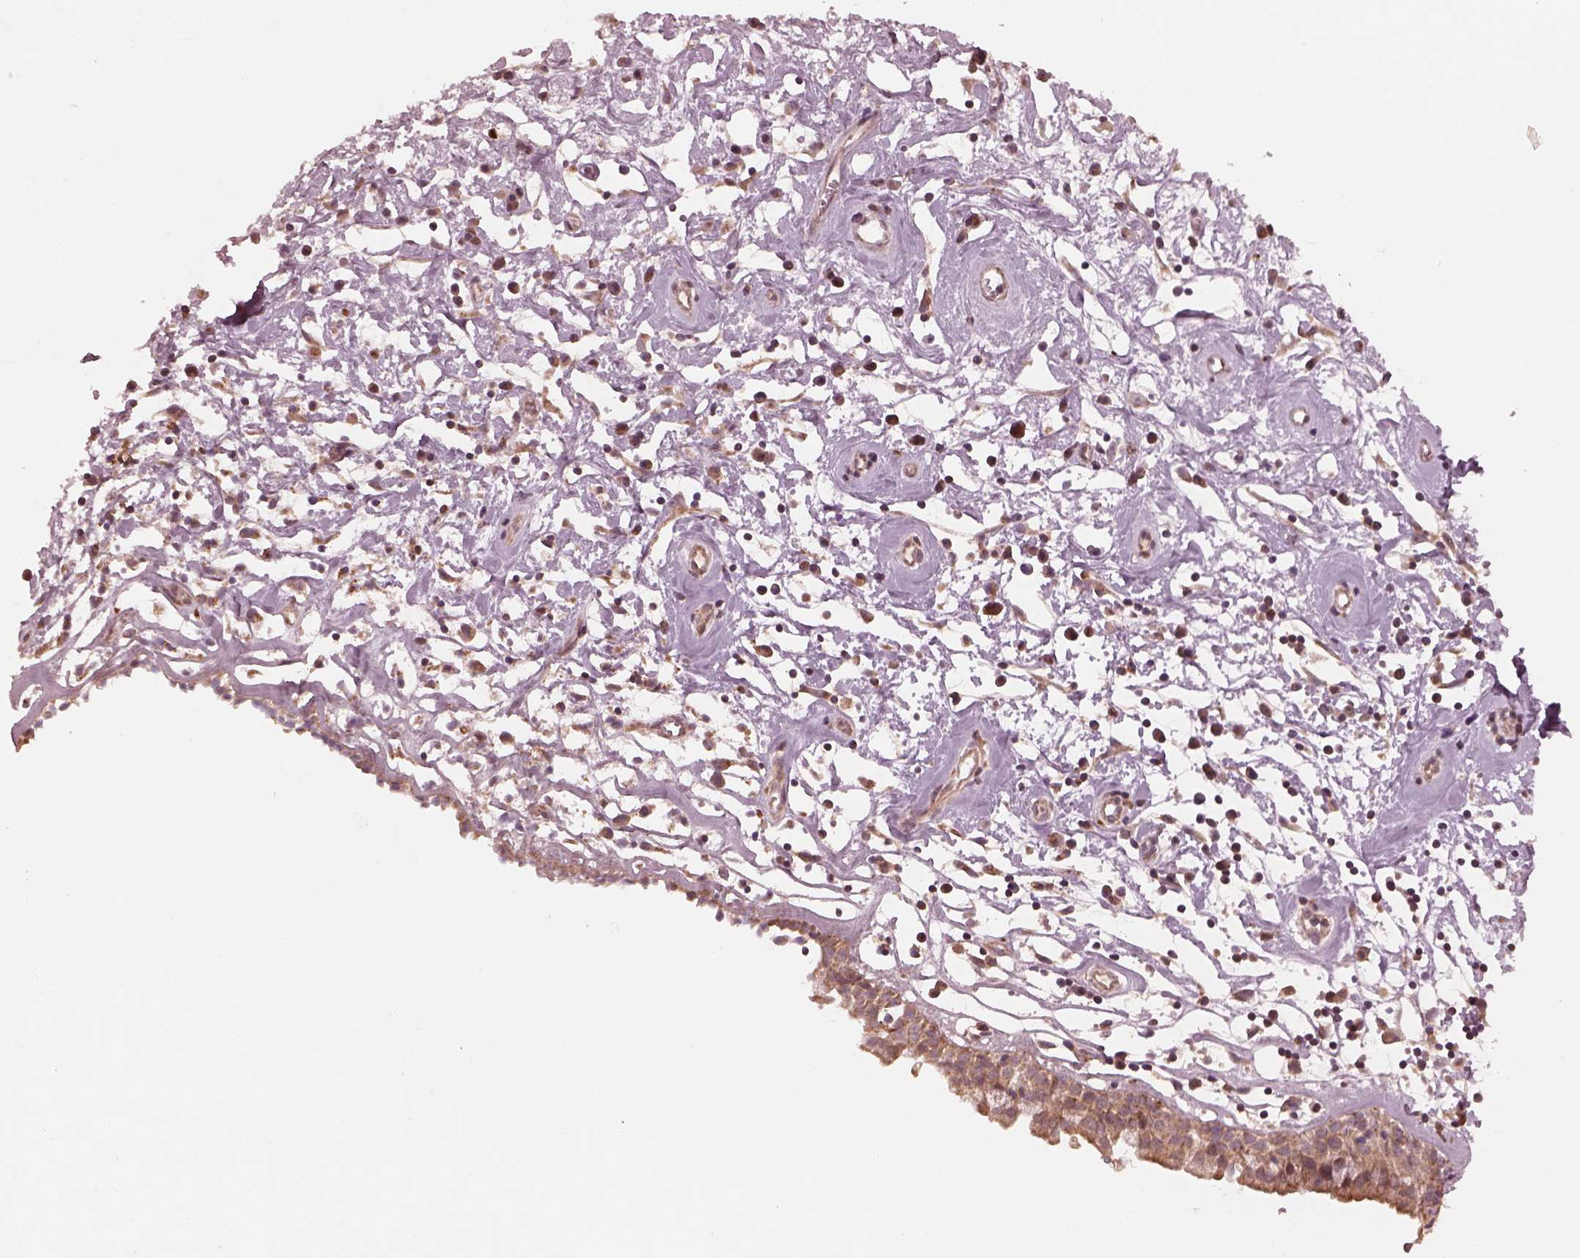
{"staining": {"intensity": "moderate", "quantity": "<25%", "location": "cytoplasmic/membranous"}, "tissue": "nasopharynx", "cell_type": "Respiratory epithelial cells", "image_type": "normal", "snomed": [{"axis": "morphology", "description": "Normal tissue, NOS"}, {"axis": "topography", "description": "Nasopharynx"}], "caption": "Protein positivity by immunohistochemistry (IHC) displays moderate cytoplasmic/membranous positivity in about <25% of respiratory epithelial cells in unremarkable nasopharynx. The protein is stained brown, and the nuclei are stained in blue (DAB IHC with brightfield microscopy, high magnification).", "gene": "SLC25A46", "patient": {"sex": "male", "age": 77}}